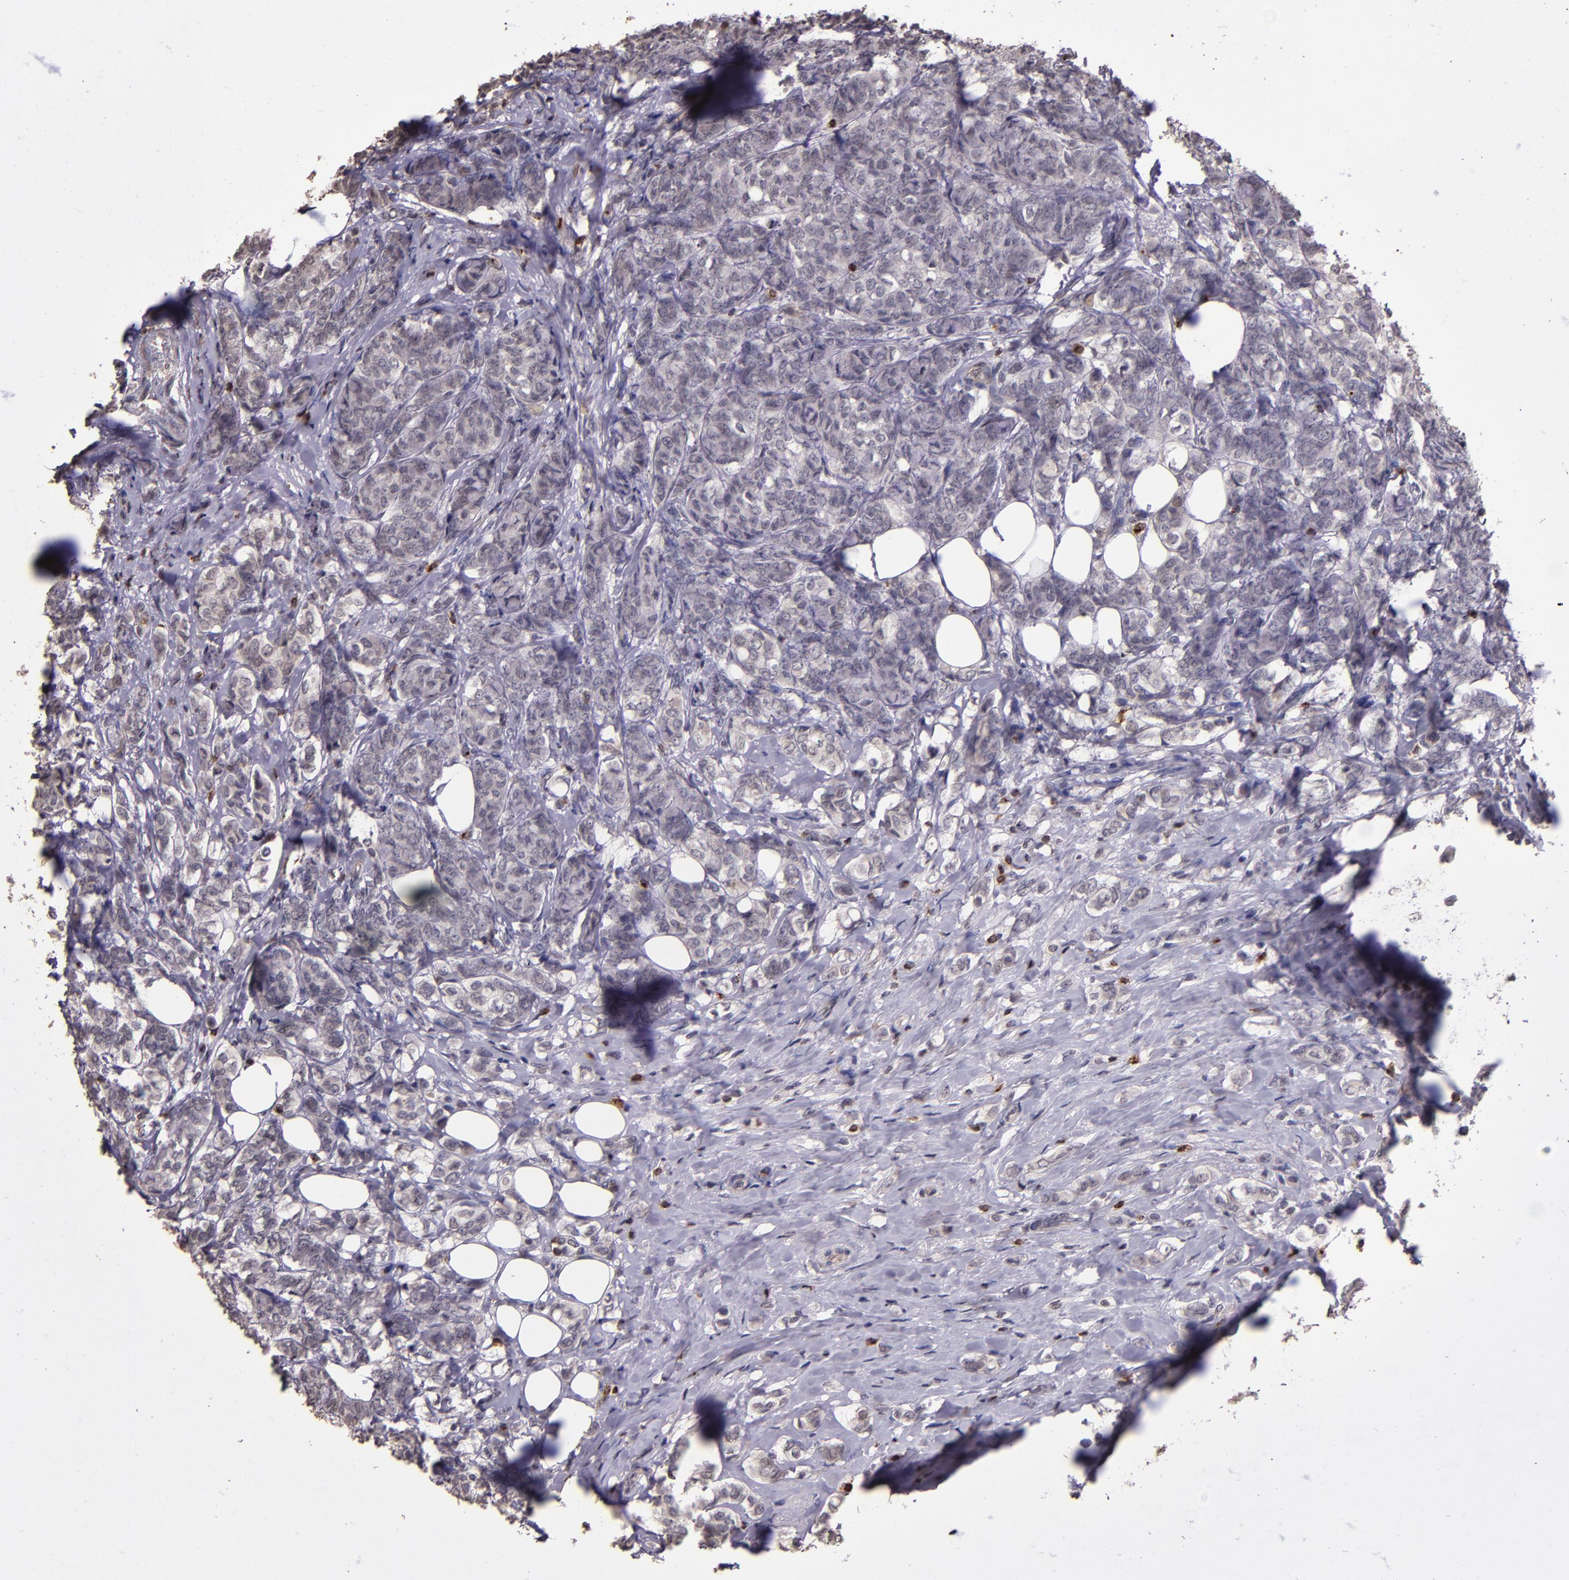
{"staining": {"intensity": "negative", "quantity": "none", "location": "none"}, "tissue": "breast cancer", "cell_type": "Tumor cells", "image_type": "cancer", "snomed": [{"axis": "morphology", "description": "Lobular carcinoma"}, {"axis": "topography", "description": "Breast"}], "caption": "Immunohistochemistry of human lobular carcinoma (breast) exhibits no staining in tumor cells.", "gene": "SLC2A3", "patient": {"sex": "female", "age": 60}}